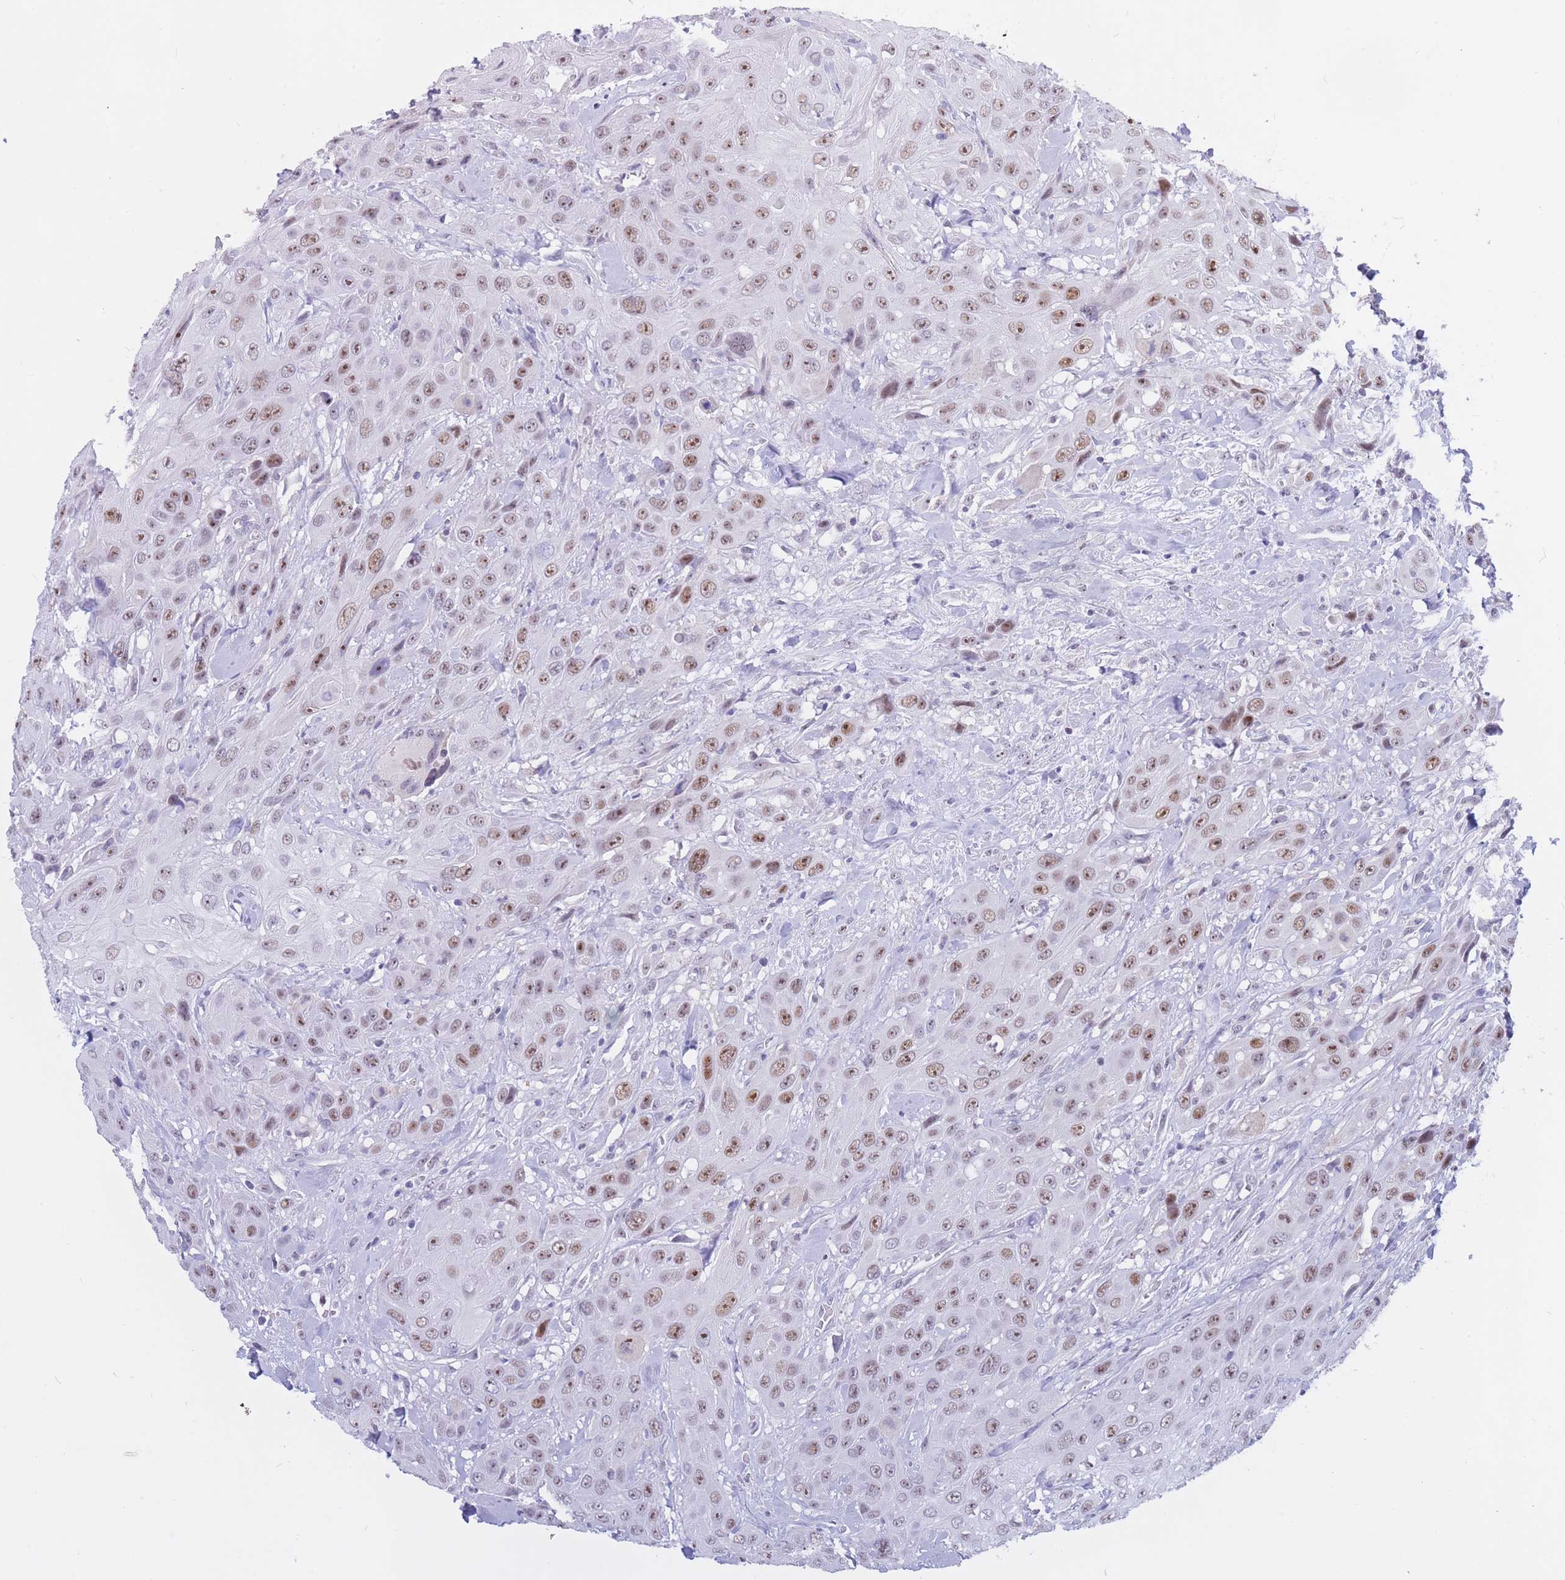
{"staining": {"intensity": "moderate", "quantity": ">75%", "location": "nuclear"}, "tissue": "head and neck cancer", "cell_type": "Tumor cells", "image_type": "cancer", "snomed": [{"axis": "morphology", "description": "Squamous cell carcinoma, NOS"}, {"axis": "topography", "description": "Head-Neck"}], "caption": "About >75% of tumor cells in human head and neck cancer exhibit moderate nuclear protein positivity as visualized by brown immunohistochemical staining.", "gene": "BOP1", "patient": {"sex": "male", "age": 81}}